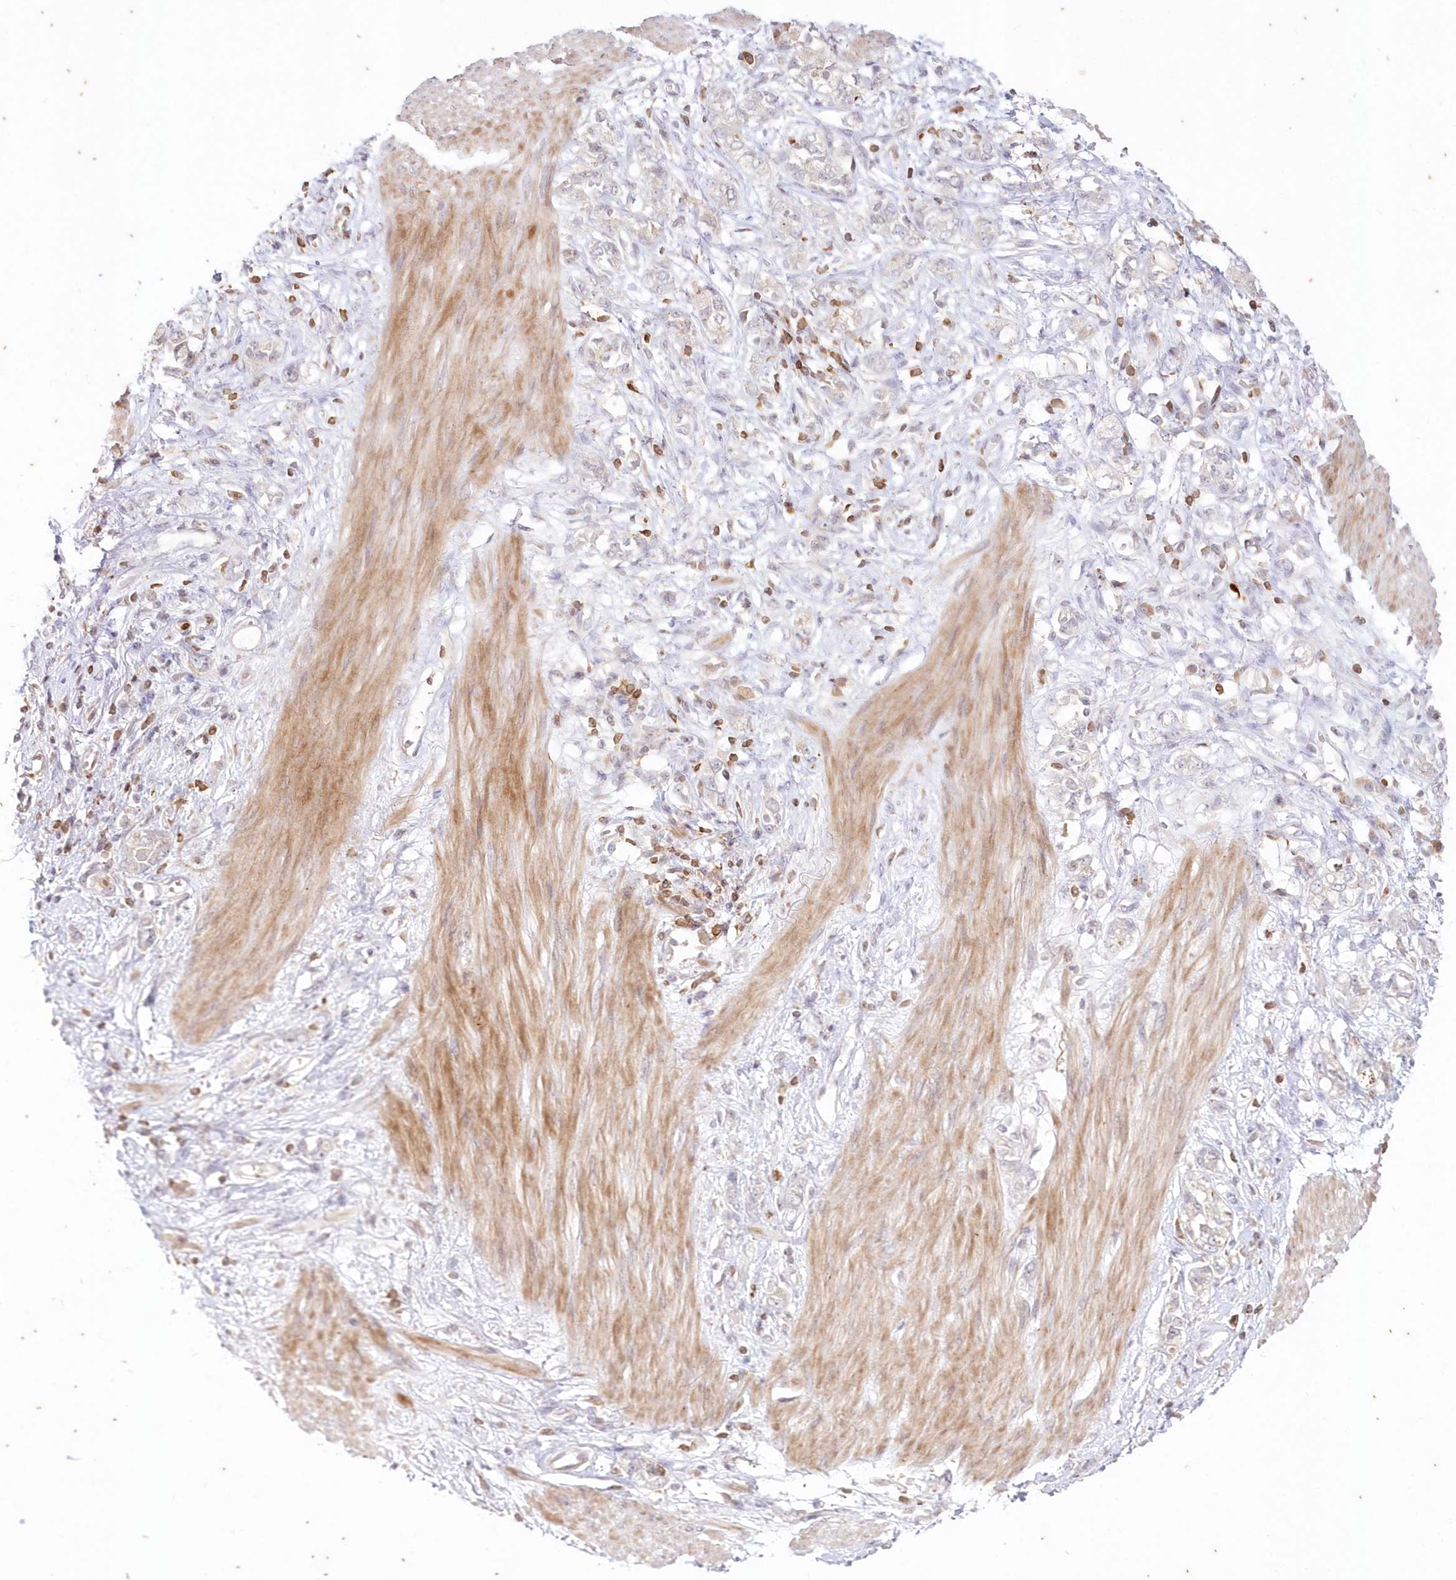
{"staining": {"intensity": "negative", "quantity": "none", "location": "none"}, "tissue": "stomach cancer", "cell_type": "Tumor cells", "image_type": "cancer", "snomed": [{"axis": "morphology", "description": "Adenocarcinoma, NOS"}, {"axis": "topography", "description": "Stomach"}], "caption": "DAB immunohistochemical staining of stomach cancer (adenocarcinoma) shows no significant expression in tumor cells. The staining is performed using DAB brown chromogen with nuclei counter-stained in using hematoxylin.", "gene": "MTMR3", "patient": {"sex": "female", "age": 76}}